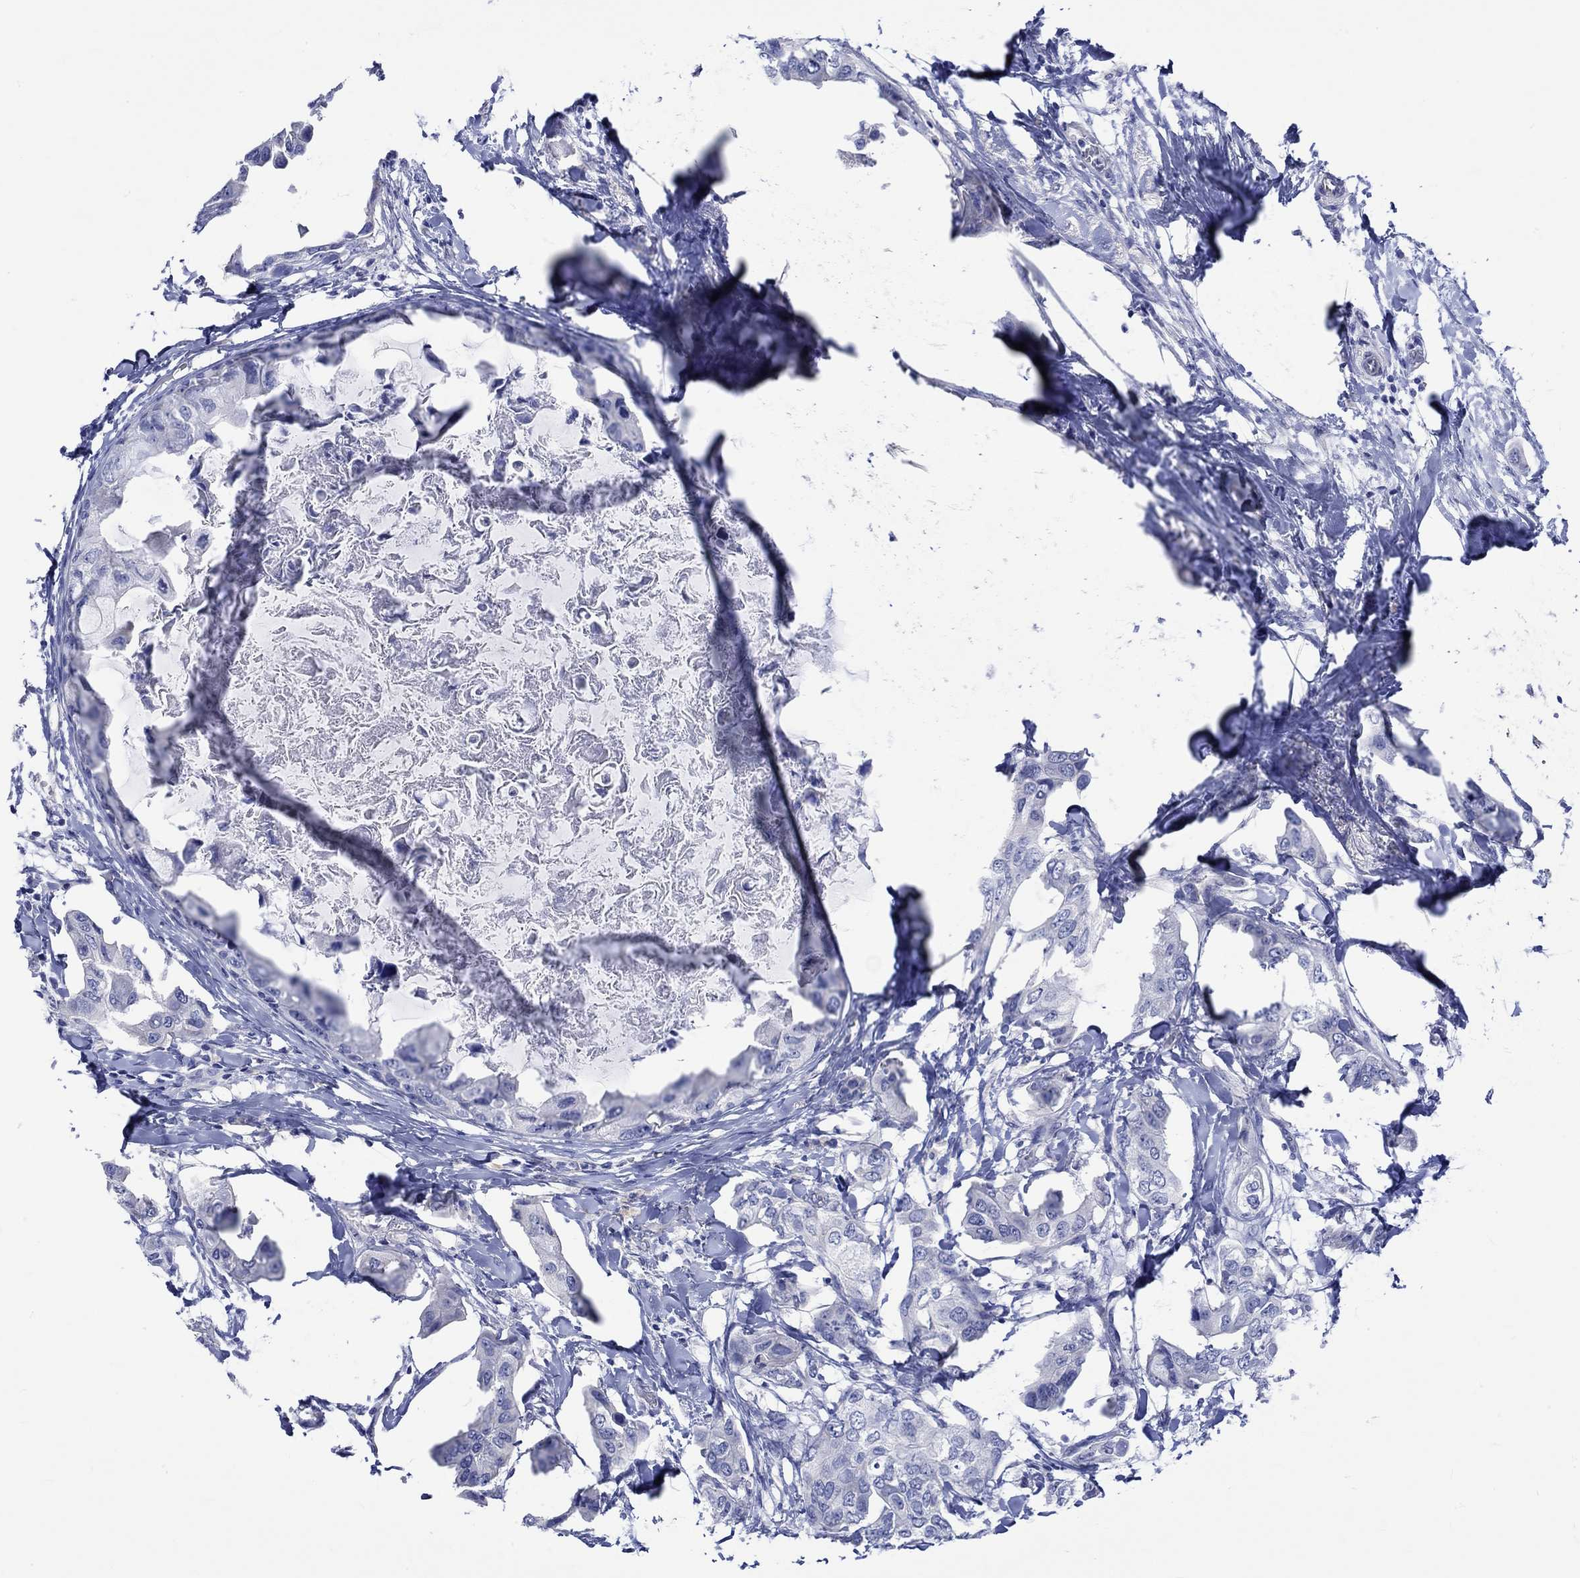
{"staining": {"intensity": "negative", "quantity": "none", "location": "none"}, "tissue": "breast cancer", "cell_type": "Tumor cells", "image_type": "cancer", "snomed": [{"axis": "morphology", "description": "Normal tissue, NOS"}, {"axis": "morphology", "description": "Duct carcinoma"}, {"axis": "topography", "description": "Breast"}], "caption": "Photomicrograph shows no protein expression in tumor cells of breast cancer (infiltrating ductal carcinoma) tissue.", "gene": "HARBI1", "patient": {"sex": "female", "age": 40}}